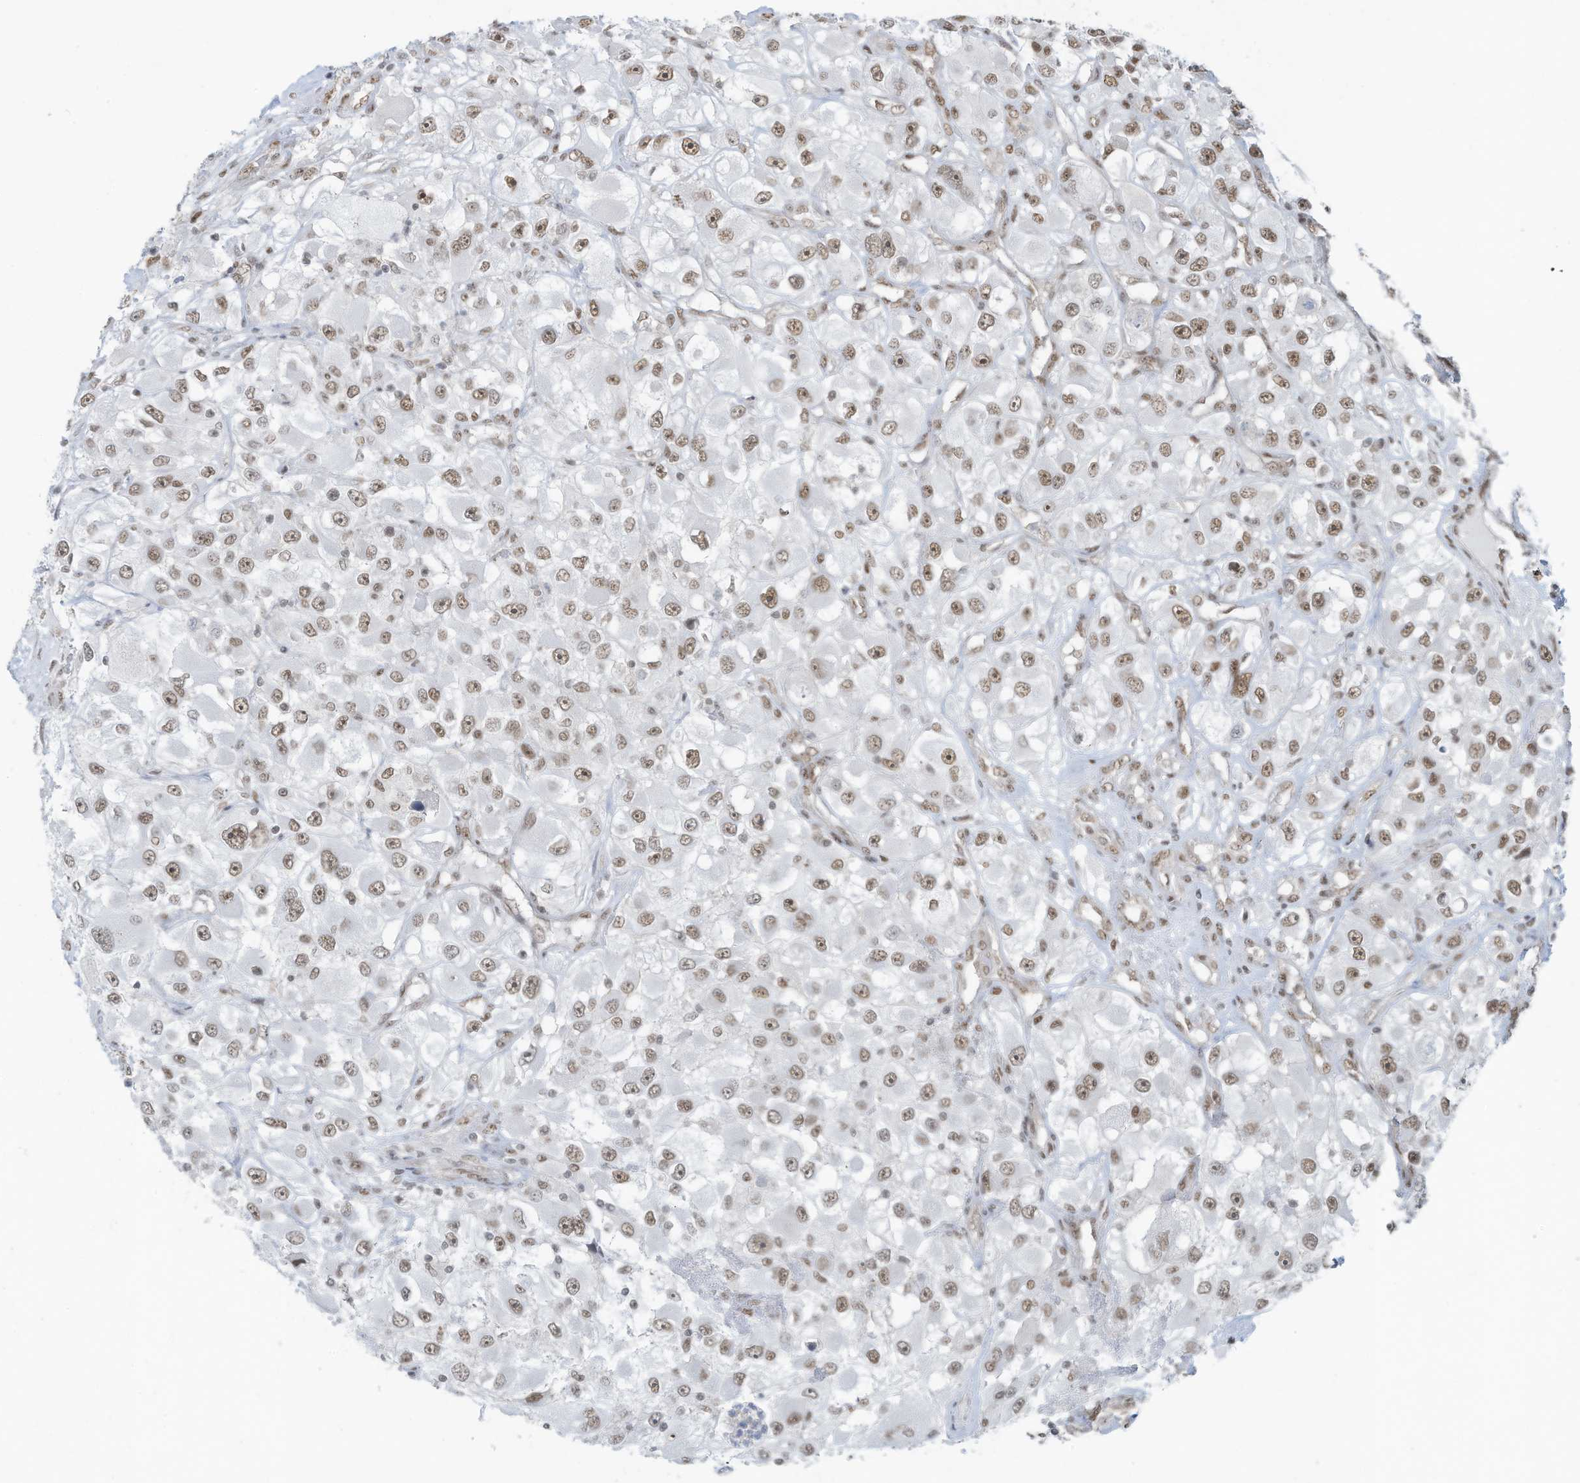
{"staining": {"intensity": "moderate", "quantity": ">75%", "location": "nuclear"}, "tissue": "renal cancer", "cell_type": "Tumor cells", "image_type": "cancer", "snomed": [{"axis": "morphology", "description": "Adenocarcinoma, NOS"}, {"axis": "topography", "description": "Kidney"}], "caption": "A medium amount of moderate nuclear positivity is seen in approximately >75% of tumor cells in renal cancer (adenocarcinoma) tissue.", "gene": "DBR1", "patient": {"sex": "female", "age": 52}}